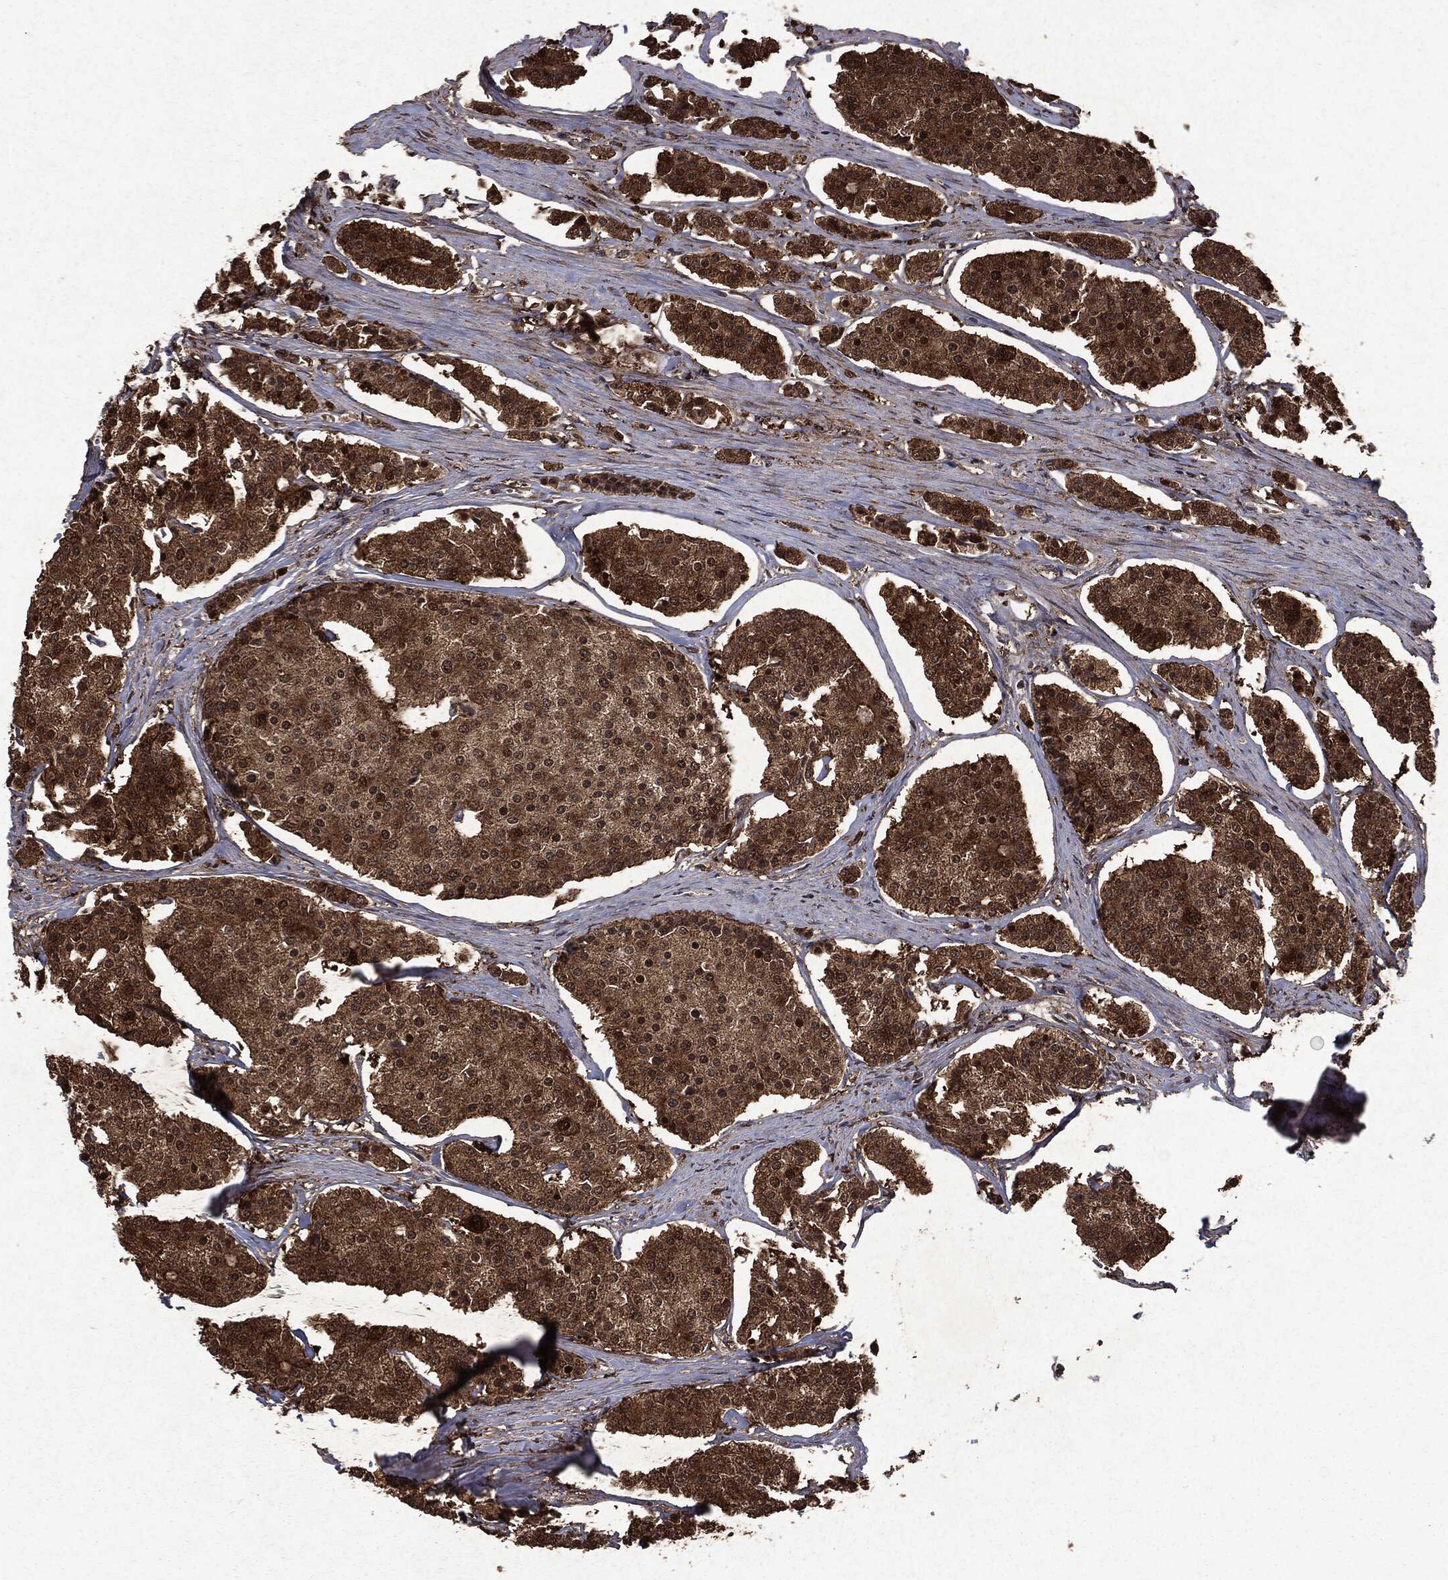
{"staining": {"intensity": "strong", "quantity": ">75%", "location": "cytoplasmic/membranous"}, "tissue": "carcinoid", "cell_type": "Tumor cells", "image_type": "cancer", "snomed": [{"axis": "morphology", "description": "Carcinoid, malignant, NOS"}, {"axis": "topography", "description": "Small intestine"}], "caption": "A high amount of strong cytoplasmic/membranous expression is present in about >75% of tumor cells in carcinoid (malignant) tissue.", "gene": "PEBP1", "patient": {"sex": "female", "age": 65}}